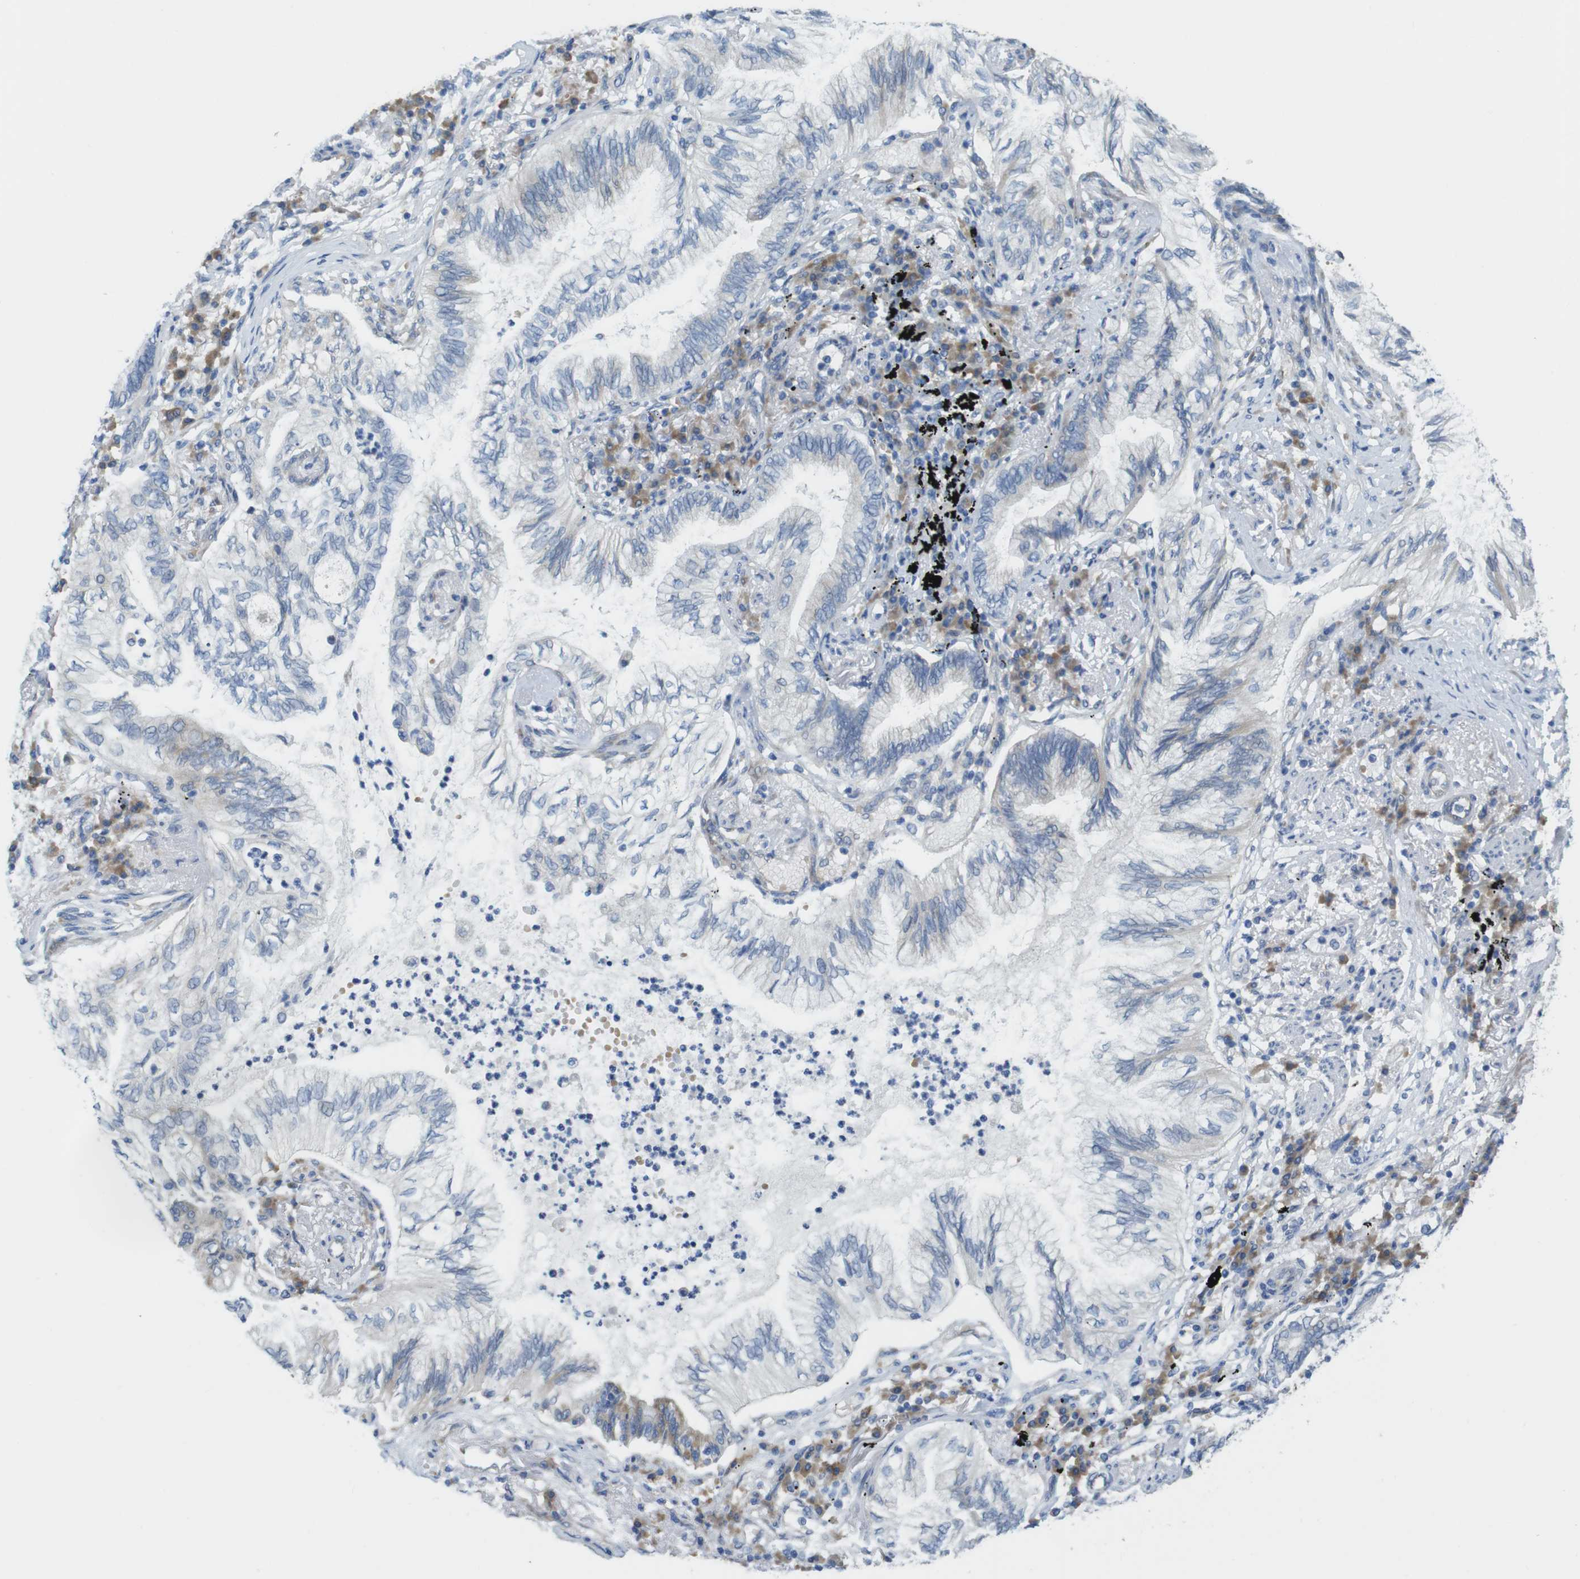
{"staining": {"intensity": "negative", "quantity": "none", "location": "none"}, "tissue": "lung cancer", "cell_type": "Tumor cells", "image_type": "cancer", "snomed": [{"axis": "morphology", "description": "Normal tissue, NOS"}, {"axis": "morphology", "description": "Adenocarcinoma, NOS"}, {"axis": "topography", "description": "Bronchus"}, {"axis": "topography", "description": "Lung"}], "caption": "IHC image of neoplastic tissue: adenocarcinoma (lung) stained with DAB exhibits no significant protein staining in tumor cells.", "gene": "TMEM234", "patient": {"sex": "female", "age": 70}}